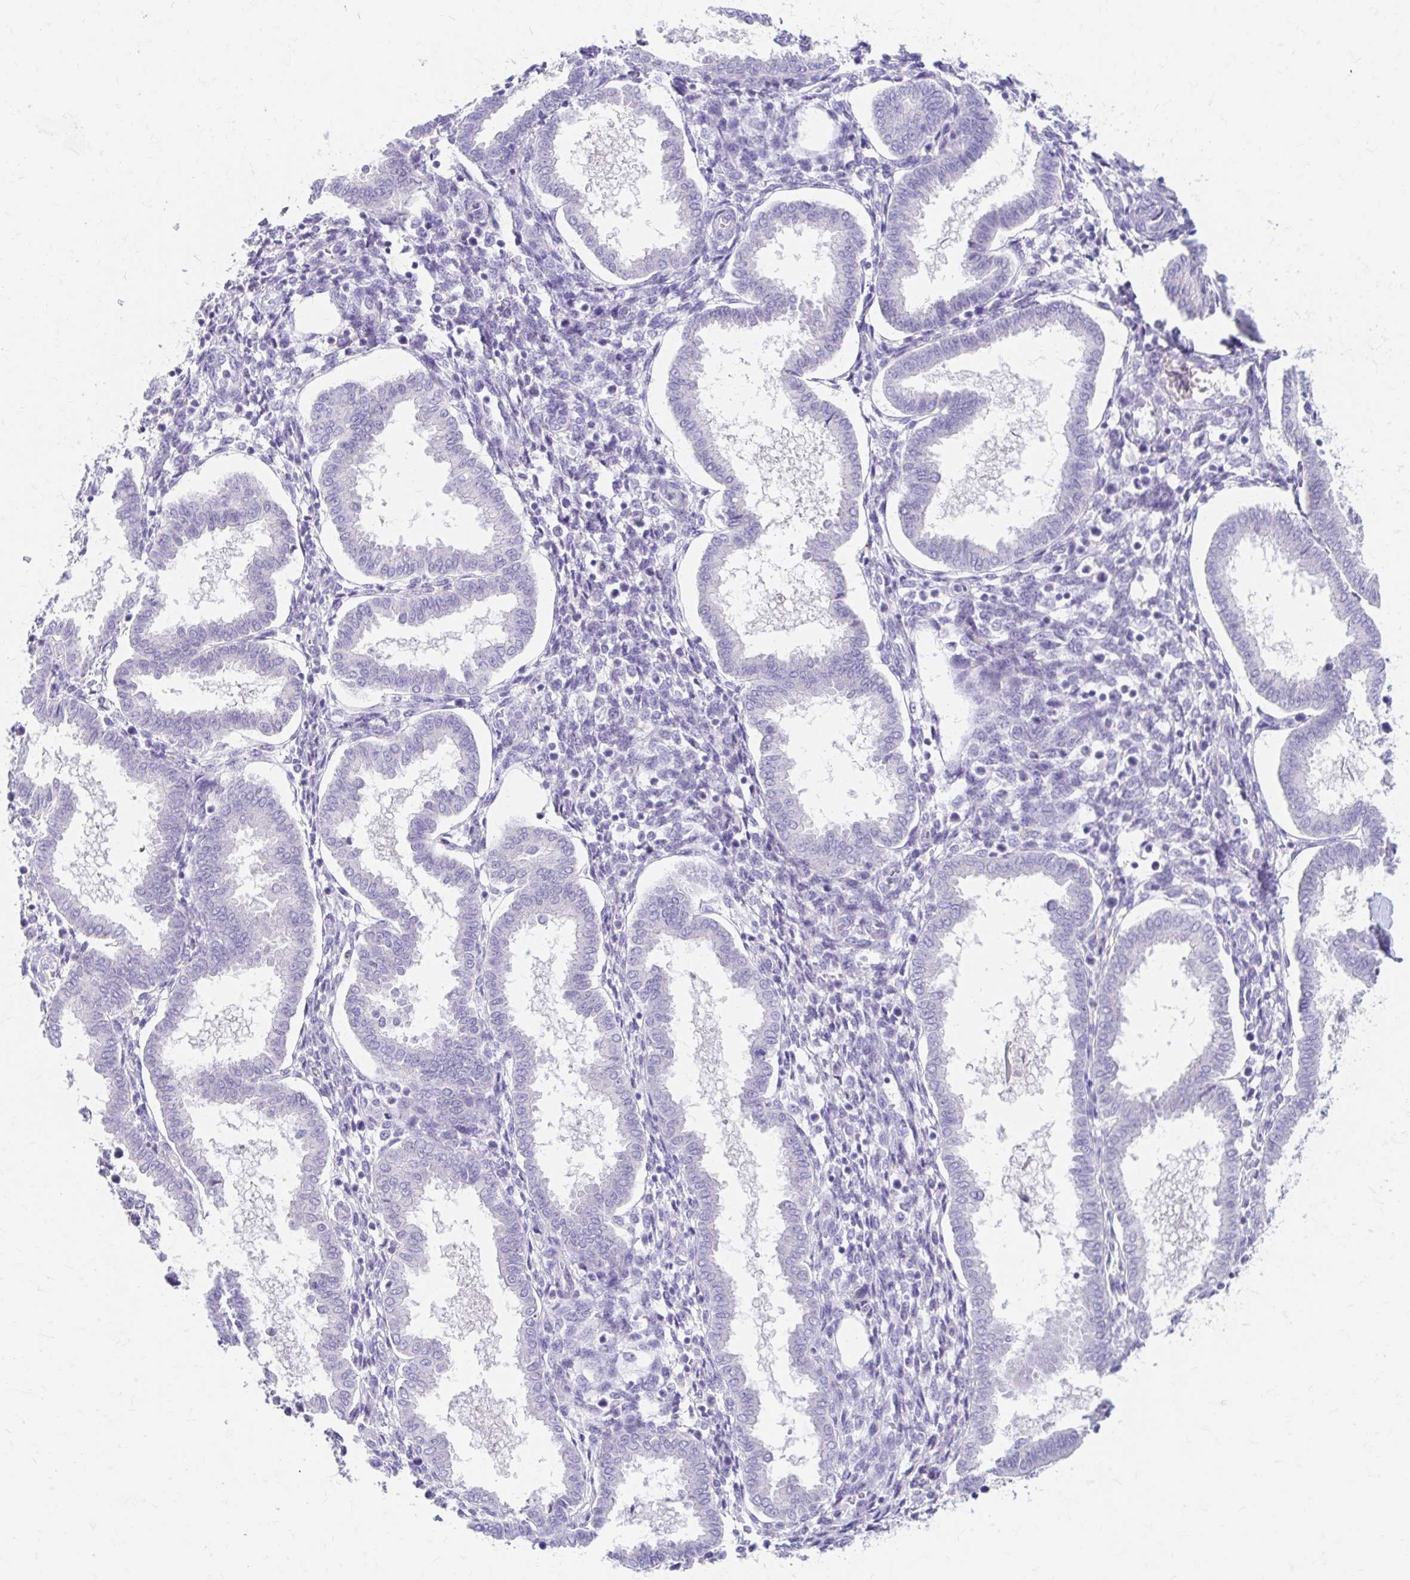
{"staining": {"intensity": "negative", "quantity": "none", "location": "none"}, "tissue": "endometrium", "cell_type": "Cells in endometrial stroma", "image_type": "normal", "snomed": [{"axis": "morphology", "description": "Normal tissue, NOS"}, {"axis": "topography", "description": "Endometrium"}], "caption": "DAB (3,3'-diaminobenzidine) immunohistochemical staining of benign endometrium shows no significant positivity in cells in endometrial stroma.", "gene": "AZGP1", "patient": {"sex": "female", "age": 24}}